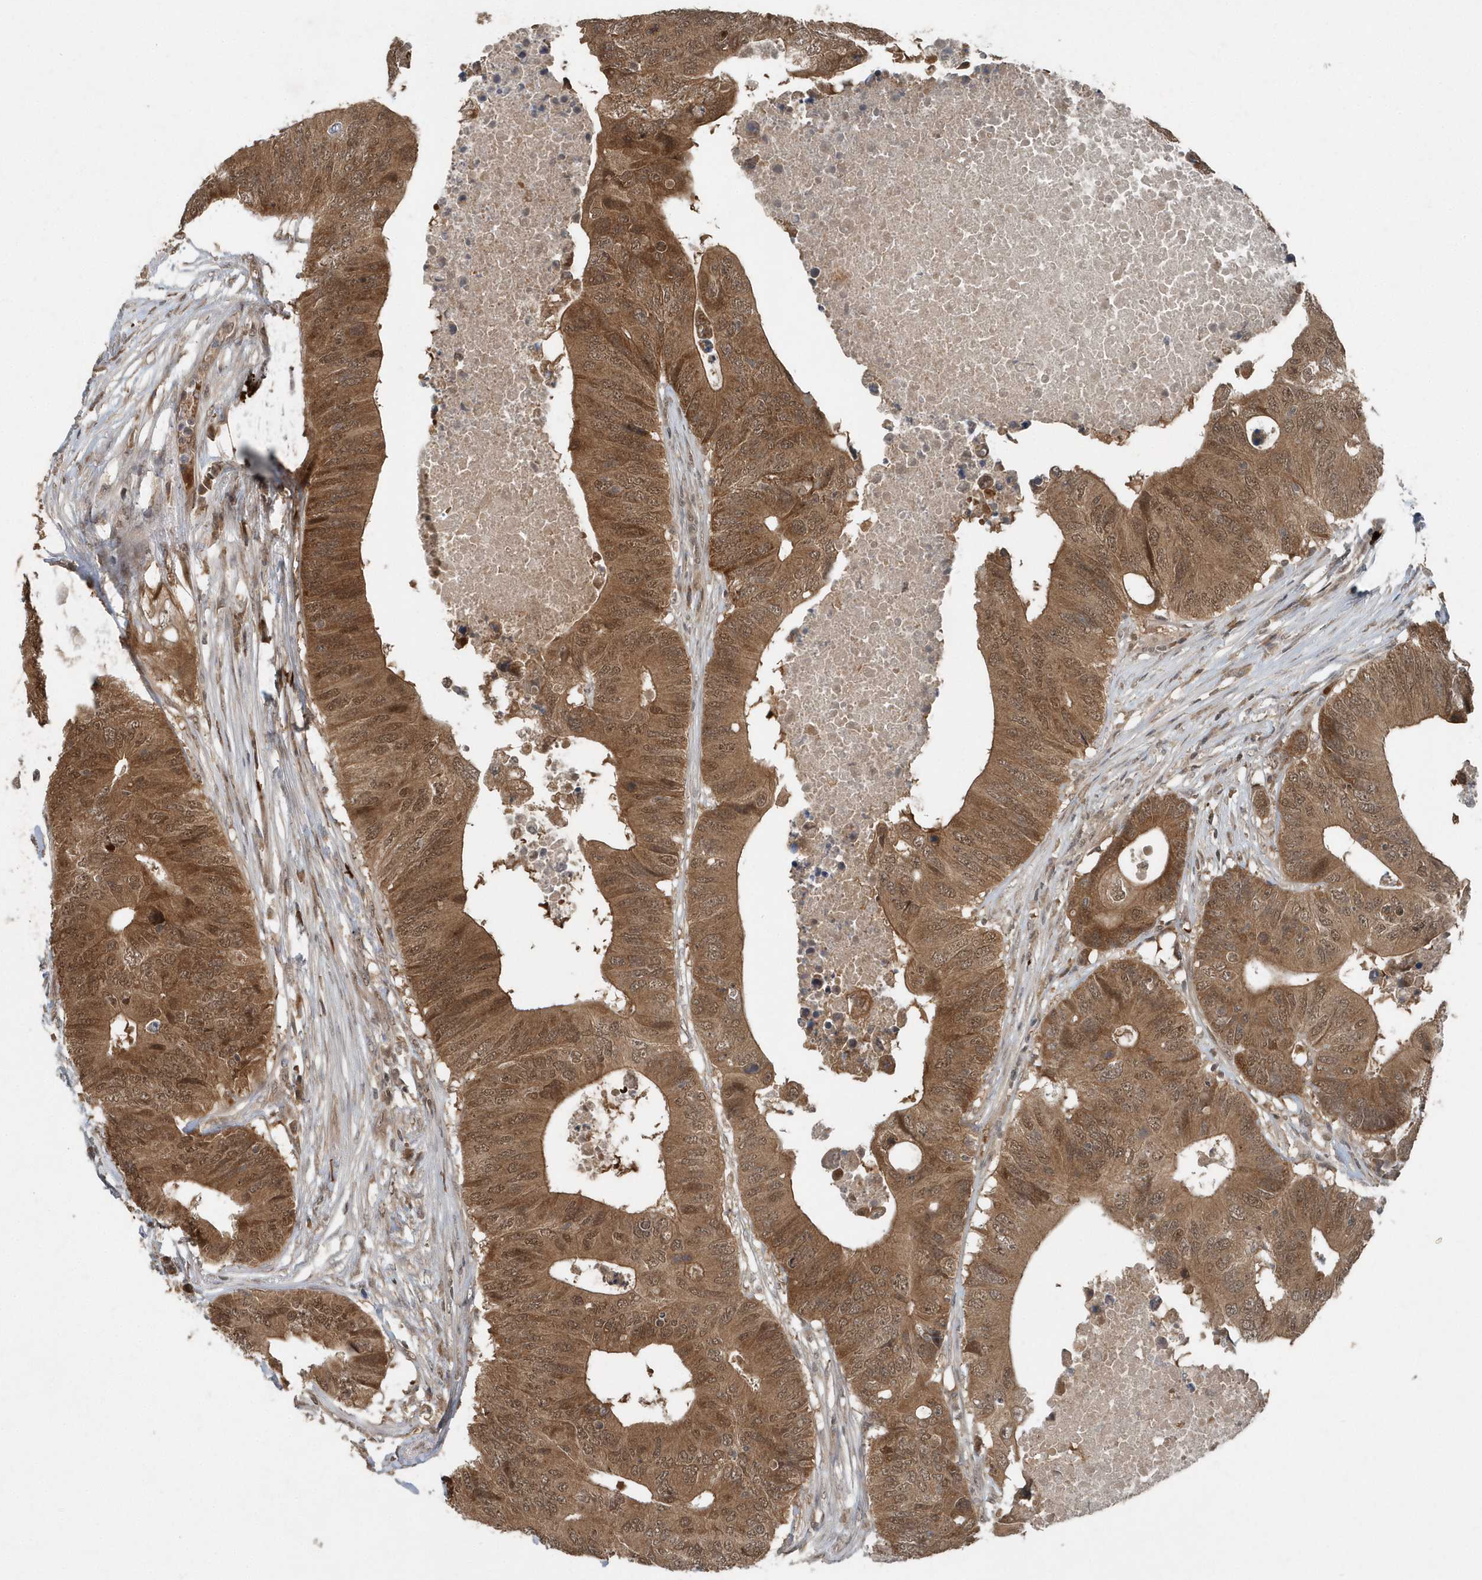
{"staining": {"intensity": "moderate", "quantity": ">75%", "location": "cytoplasmic/membranous,nuclear"}, "tissue": "colorectal cancer", "cell_type": "Tumor cells", "image_type": "cancer", "snomed": [{"axis": "morphology", "description": "Adenocarcinoma, NOS"}, {"axis": "topography", "description": "Colon"}], "caption": "Moderate cytoplasmic/membranous and nuclear protein positivity is seen in about >75% of tumor cells in colorectal cancer.", "gene": "QTRT2", "patient": {"sex": "male", "age": 71}}